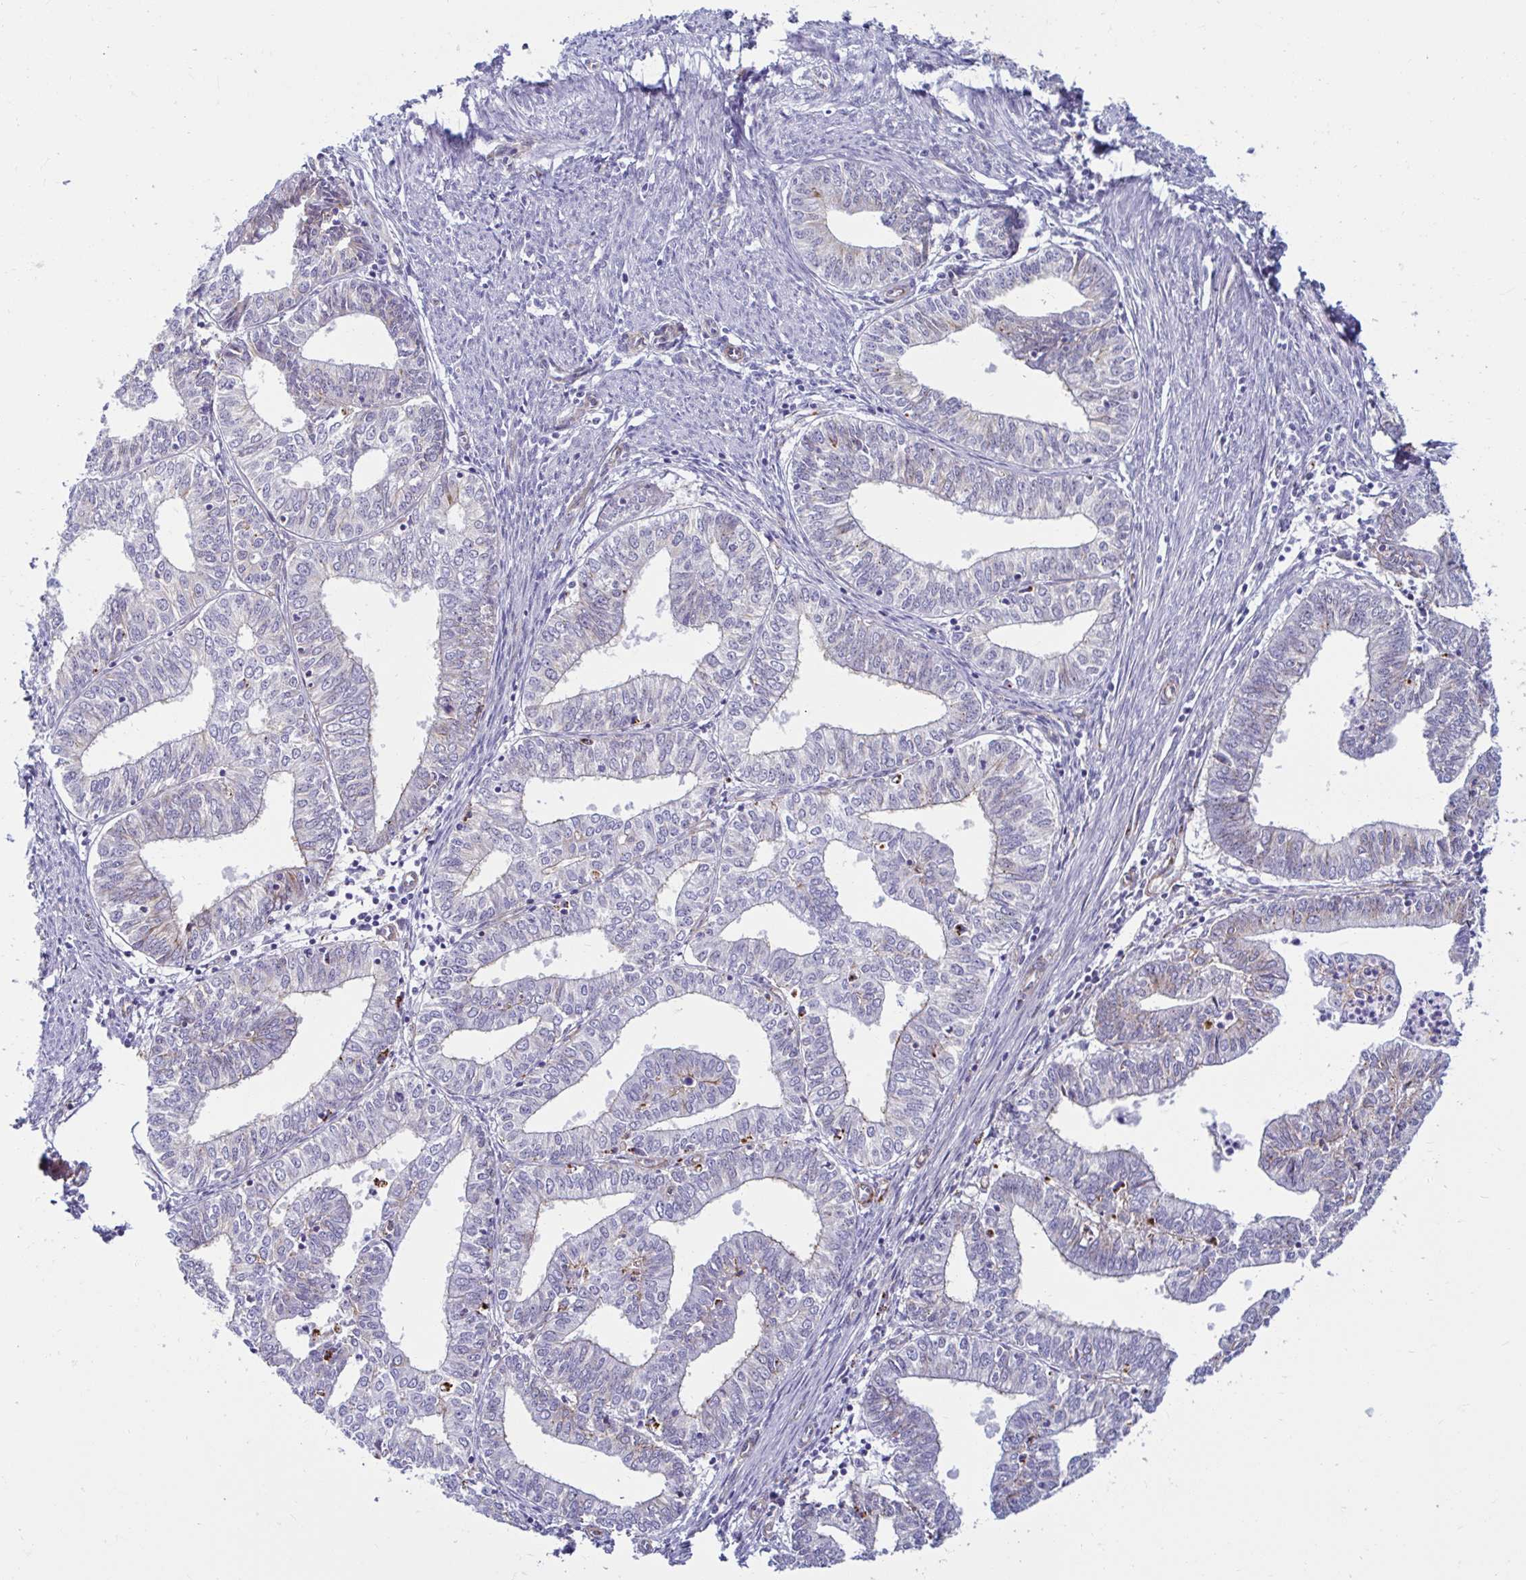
{"staining": {"intensity": "negative", "quantity": "none", "location": "none"}, "tissue": "endometrial cancer", "cell_type": "Tumor cells", "image_type": "cancer", "snomed": [{"axis": "morphology", "description": "Adenocarcinoma, NOS"}, {"axis": "topography", "description": "Endometrium"}], "caption": "IHC of endometrial adenocarcinoma displays no expression in tumor cells.", "gene": "ANKRD62", "patient": {"sex": "female", "age": 61}}